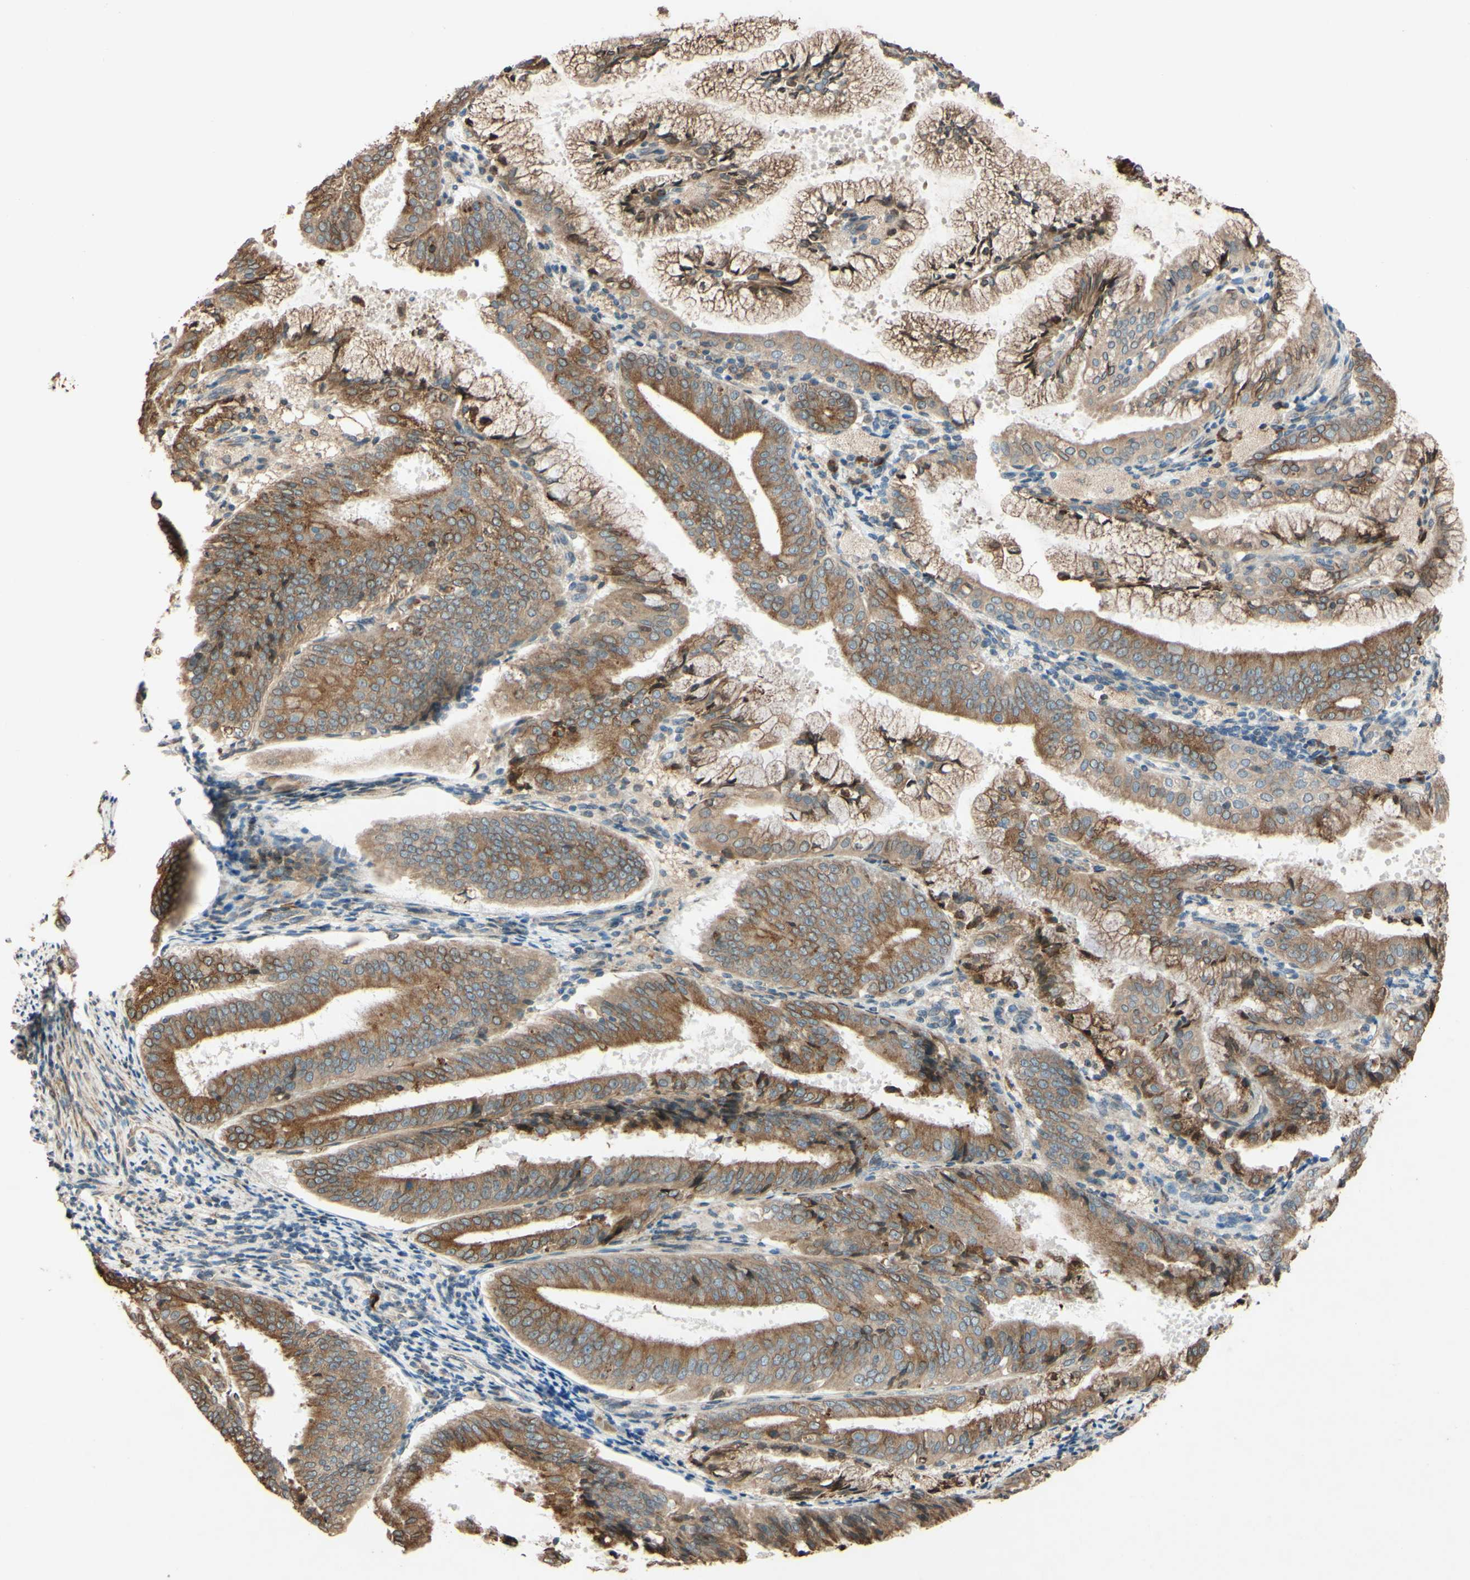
{"staining": {"intensity": "moderate", "quantity": ">75%", "location": "cytoplasmic/membranous,nuclear"}, "tissue": "endometrial cancer", "cell_type": "Tumor cells", "image_type": "cancer", "snomed": [{"axis": "morphology", "description": "Adenocarcinoma, NOS"}, {"axis": "topography", "description": "Endometrium"}], "caption": "Moderate cytoplasmic/membranous and nuclear positivity for a protein is seen in about >75% of tumor cells of endometrial cancer using immunohistochemistry (IHC).", "gene": "PTPRU", "patient": {"sex": "female", "age": 63}}